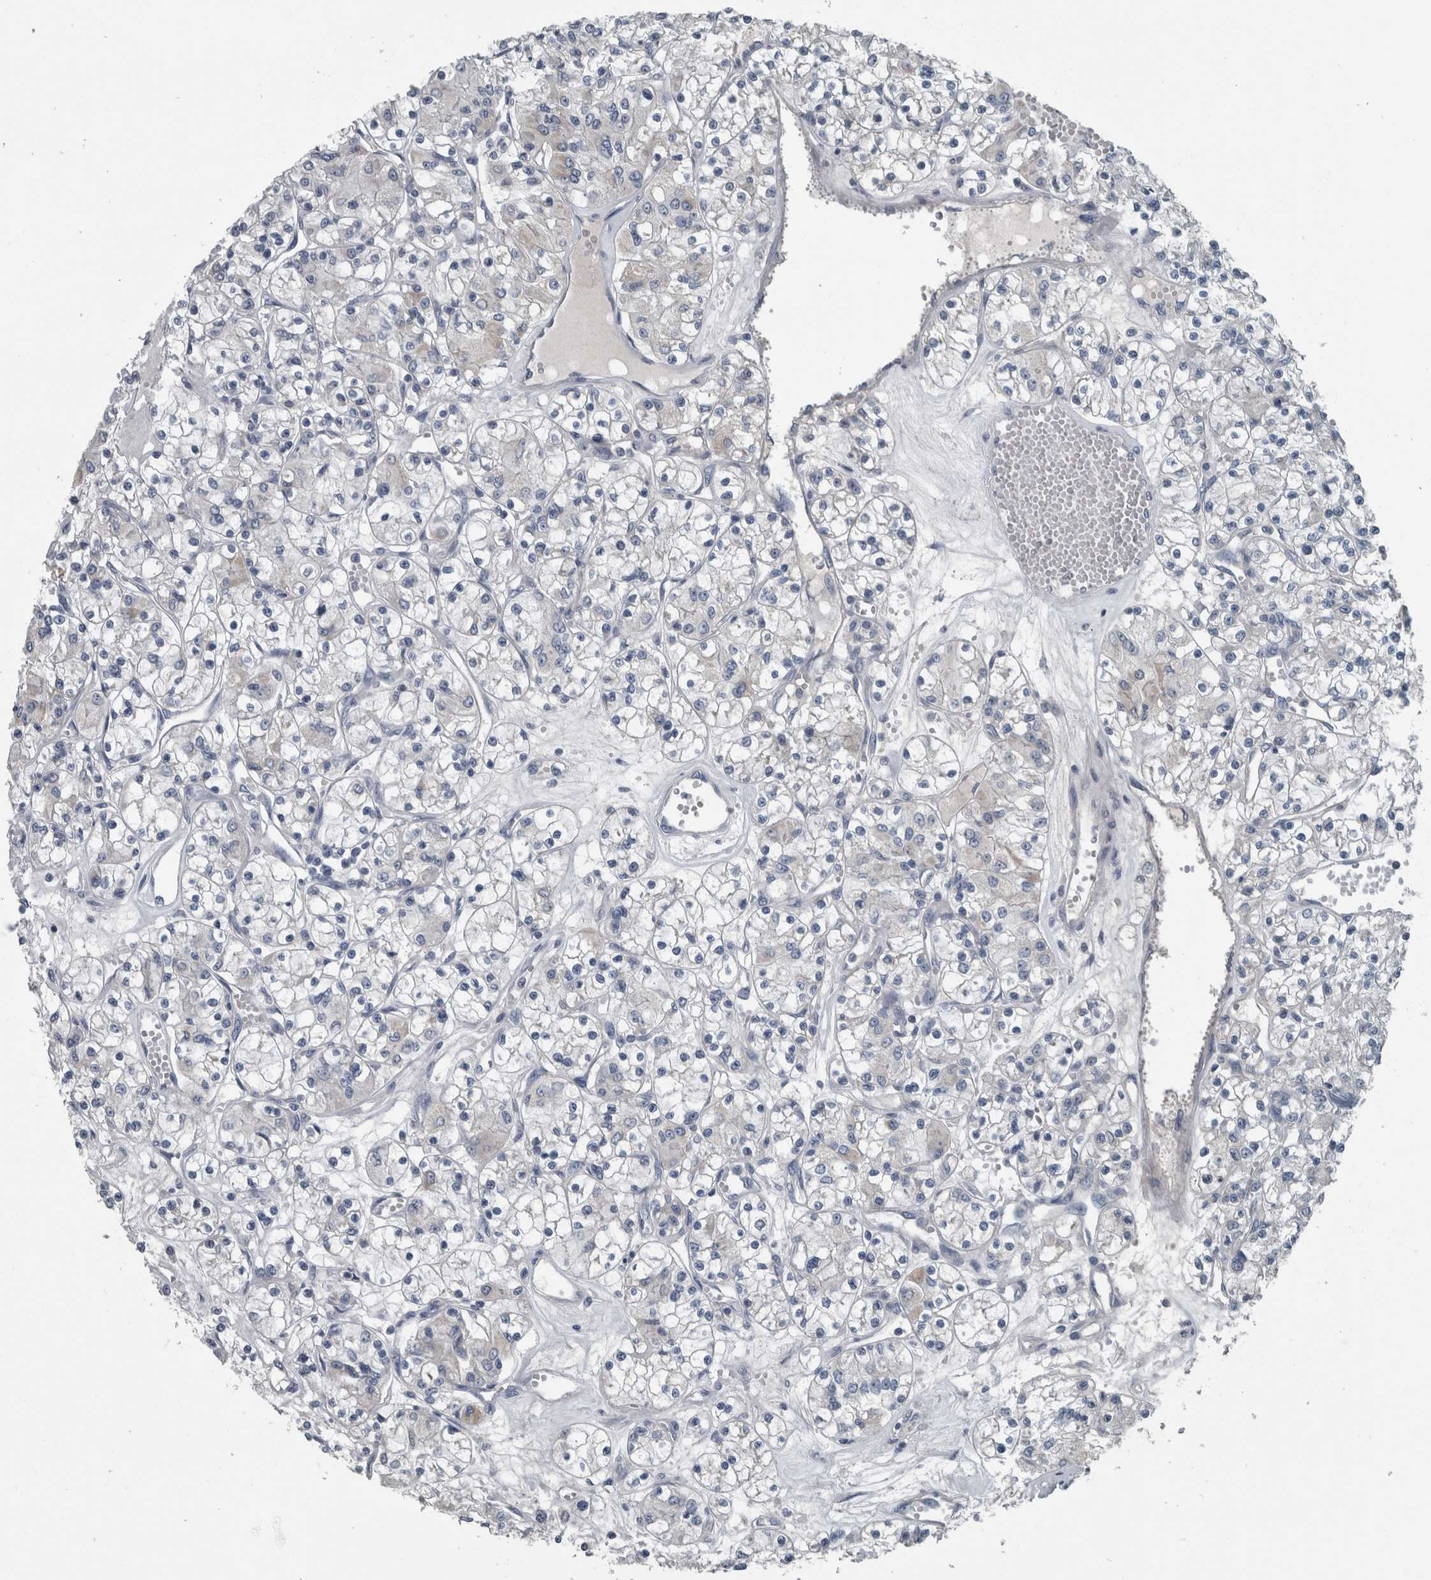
{"staining": {"intensity": "negative", "quantity": "none", "location": "none"}, "tissue": "renal cancer", "cell_type": "Tumor cells", "image_type": "cancer", "snomed": [{"axis": "morphology", "description": "Adenocarcinoma, NOS"}, {"axis": "topography", "description": "Kidney"}], "caption": "Image shows no protein staining in tumor cells of renal adenocarcinoma tissue.", "gene": "KRT20", "patient": {"sex": "female", "age": 59}}